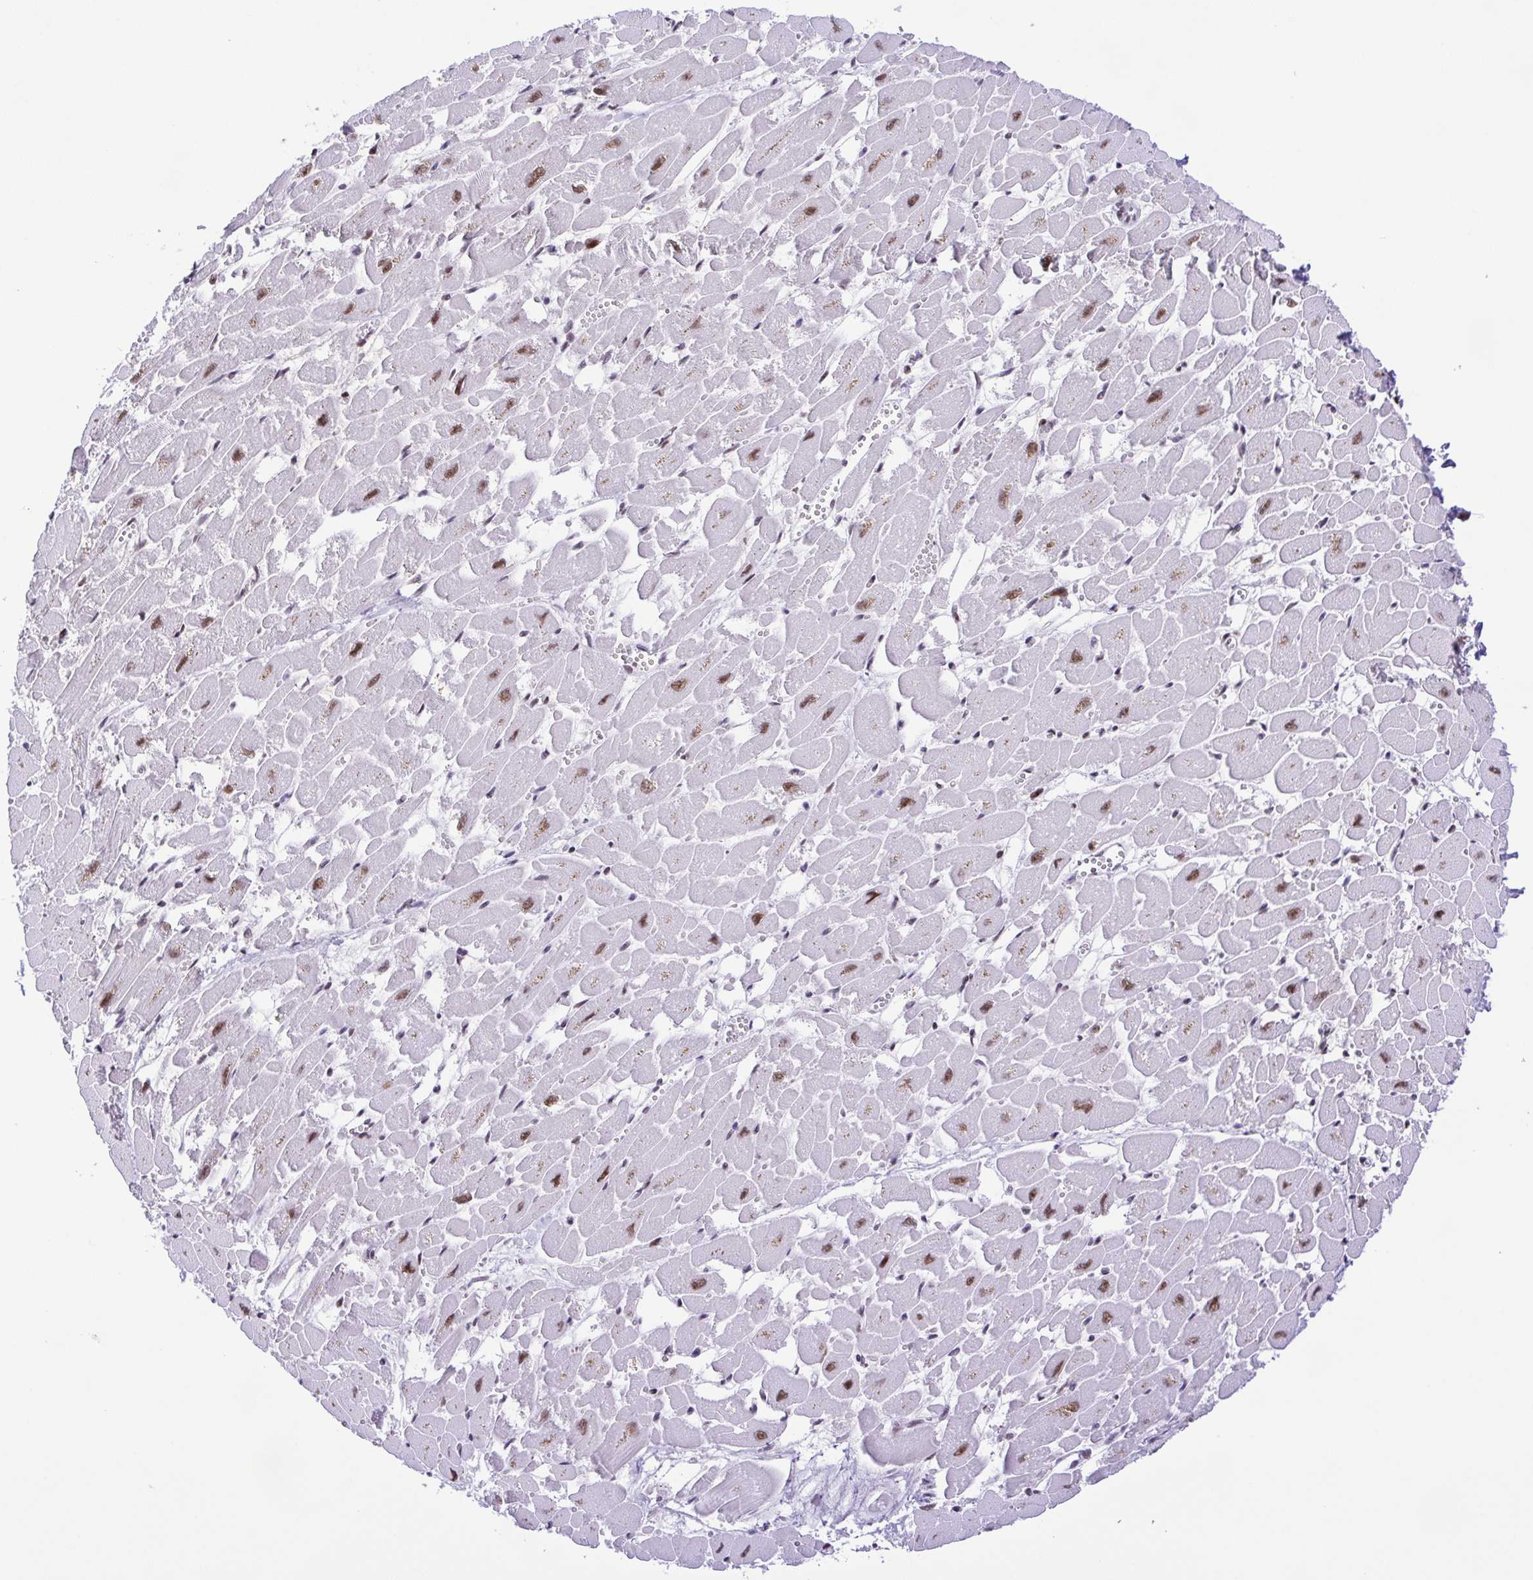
{"staining": {"intensity": "strong", "quantity": ">75%", "location": "nuclear"}, "tissue": "heart muscle", "cell_type": "Cardiomyocytes", "image_type": "normal", "snomed": [{"axis": "morphology", "description": "Normal tissue, NOS"}, {"axis": "topography", "description": "Heart"}], "caption": "The image exhibits a brown stain indicating the presence of a protein in the nuclear of cardiomyocytes in heart muscle. The protein of interest is stained brown, and the nuclei are stained in blue (DAB (3,3'-diaminobenzidine) IHC with brightfield microscopy, high magnification).", "gene": "TRIM28", "patient": {"sex": "female", "age": 52}}